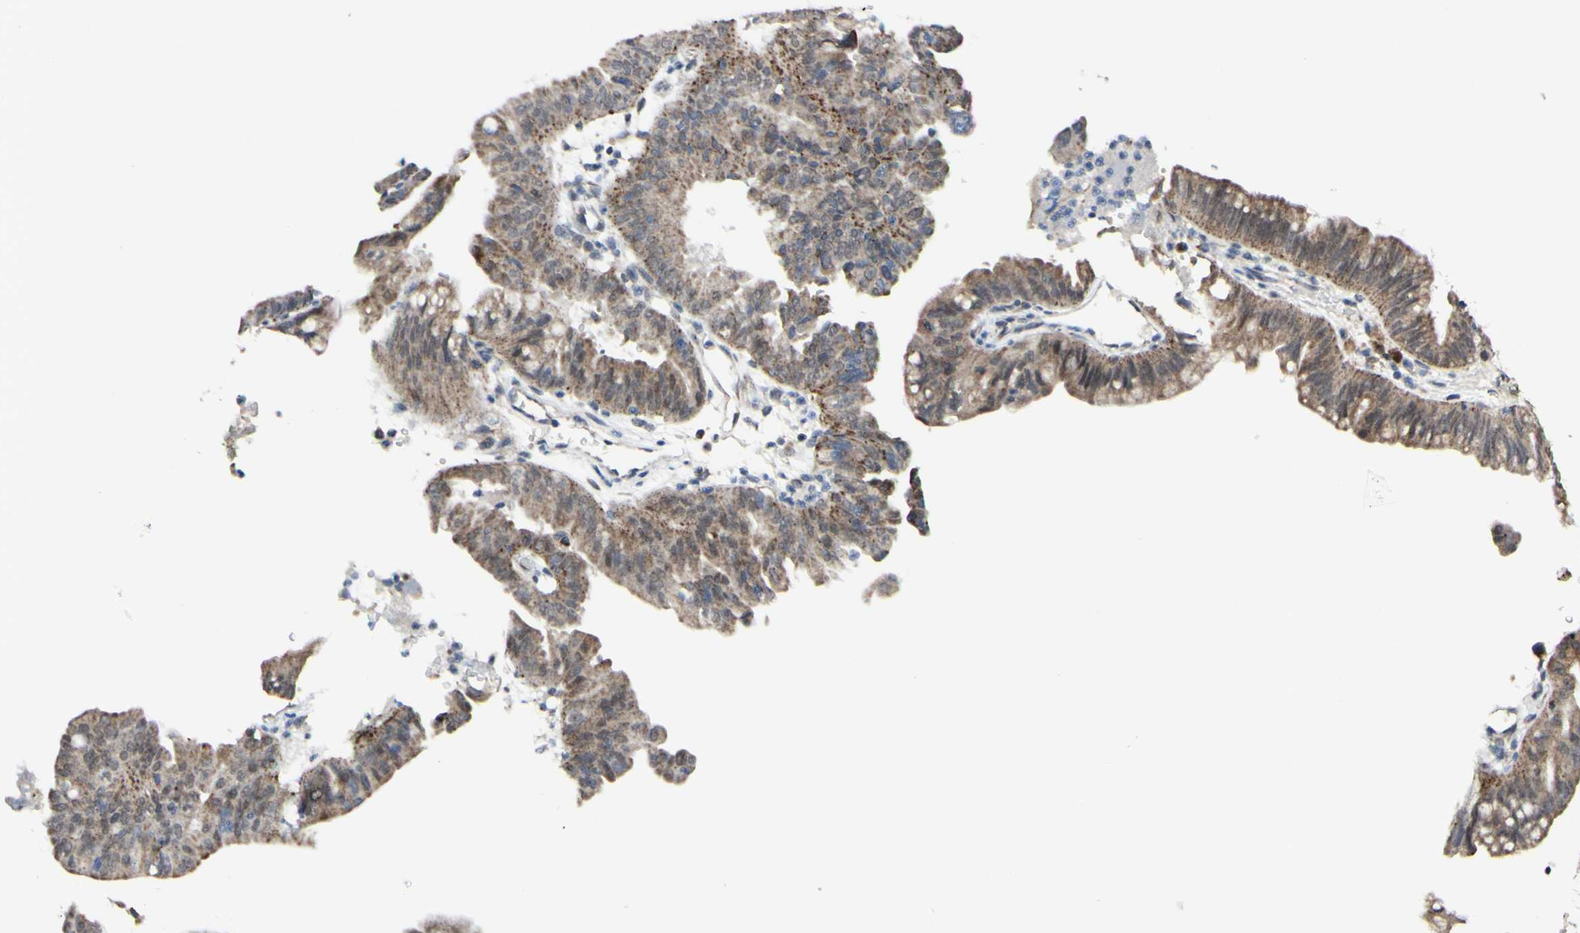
{"staining": {"intensity": "weak", "quantity": ">75%", "location": "cytoplasmic/membranous"}, "tissue": "pancreatic cancer", "cell_type": "Tumor cells", "image_type": "cancer", "snomed": [{"axis": "morphology", "description": "Adenocarcinoma, NOS"}, {"axis": "topography", "description": "Pancreas"}], "caption": "Pancreatic adenocarcinoma tissue reveals weak cytoplasmic/membranous expression in approximately >75% of tumor cells, visualized by immunohistochemistry. The staining was performed using DAB, with brown indicating positive protein expression. Nuclei are stained blue with hematoxylin.", "gene": "DHRS3", "patient": {"sex": "male", "age": 70}}